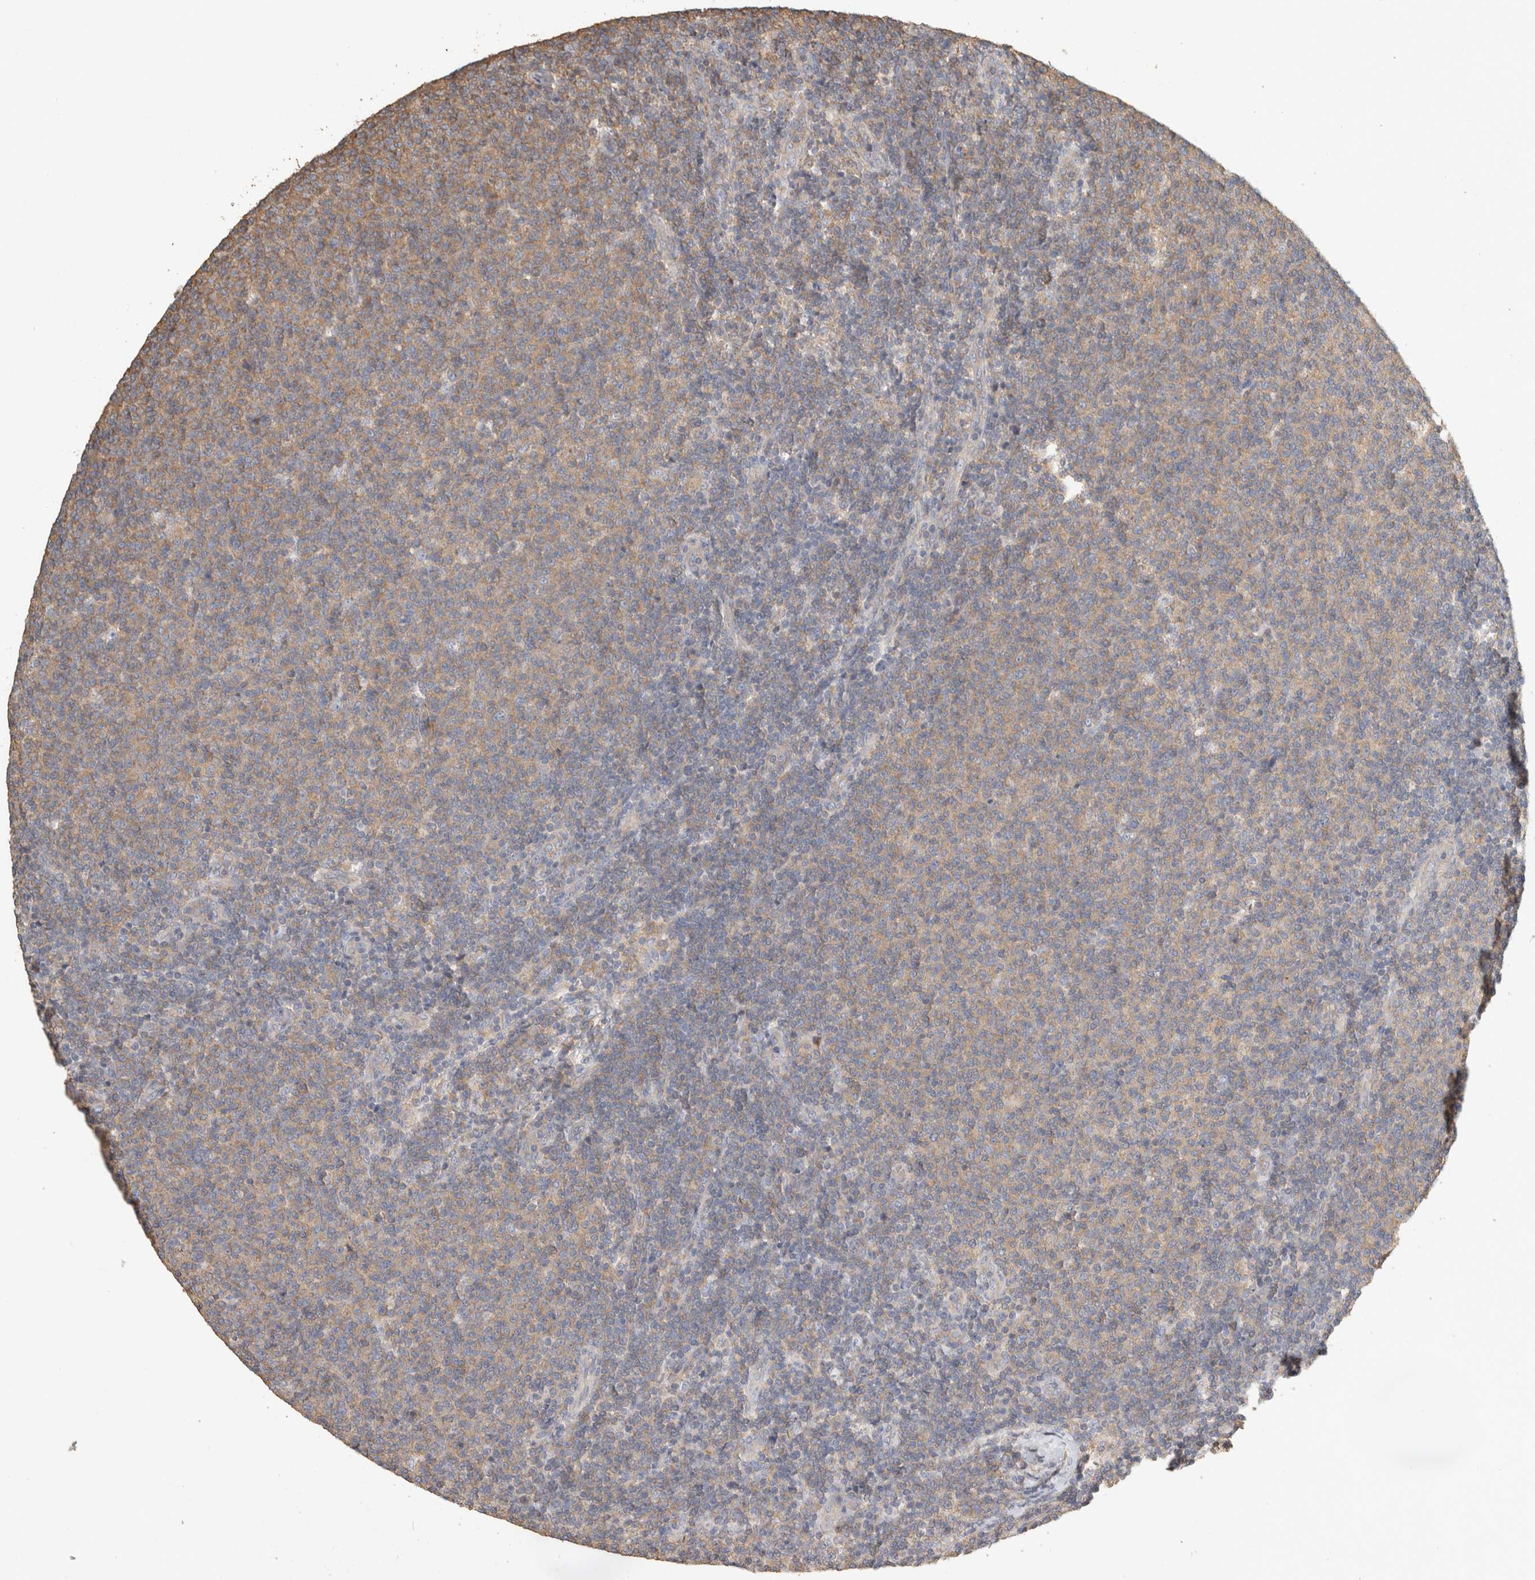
{"staining": {"intensity": "moderate", "quantity": ">75%", "location": "cytoplasmic/membranous"}, "tissue": "lymphoma", "cell_type": "Tumor cells", "image_type": "cancer", "snomed": [{"axis": "morphology", "description": "Malignant lymphoma, non-Hodgkin's type, Low grade"}, {"axis": "topography", "description": "Lymph node"}], "caption": "DAB (3,3'-diaminobenzidine) immunohistochemical staining of human lymphoma displays moderate cytoplasmic/membranous protein staining in approximately >75% of tumor cells.", "gene": "EIF4G3", "patient": {"sex": "male", "age": 66}}